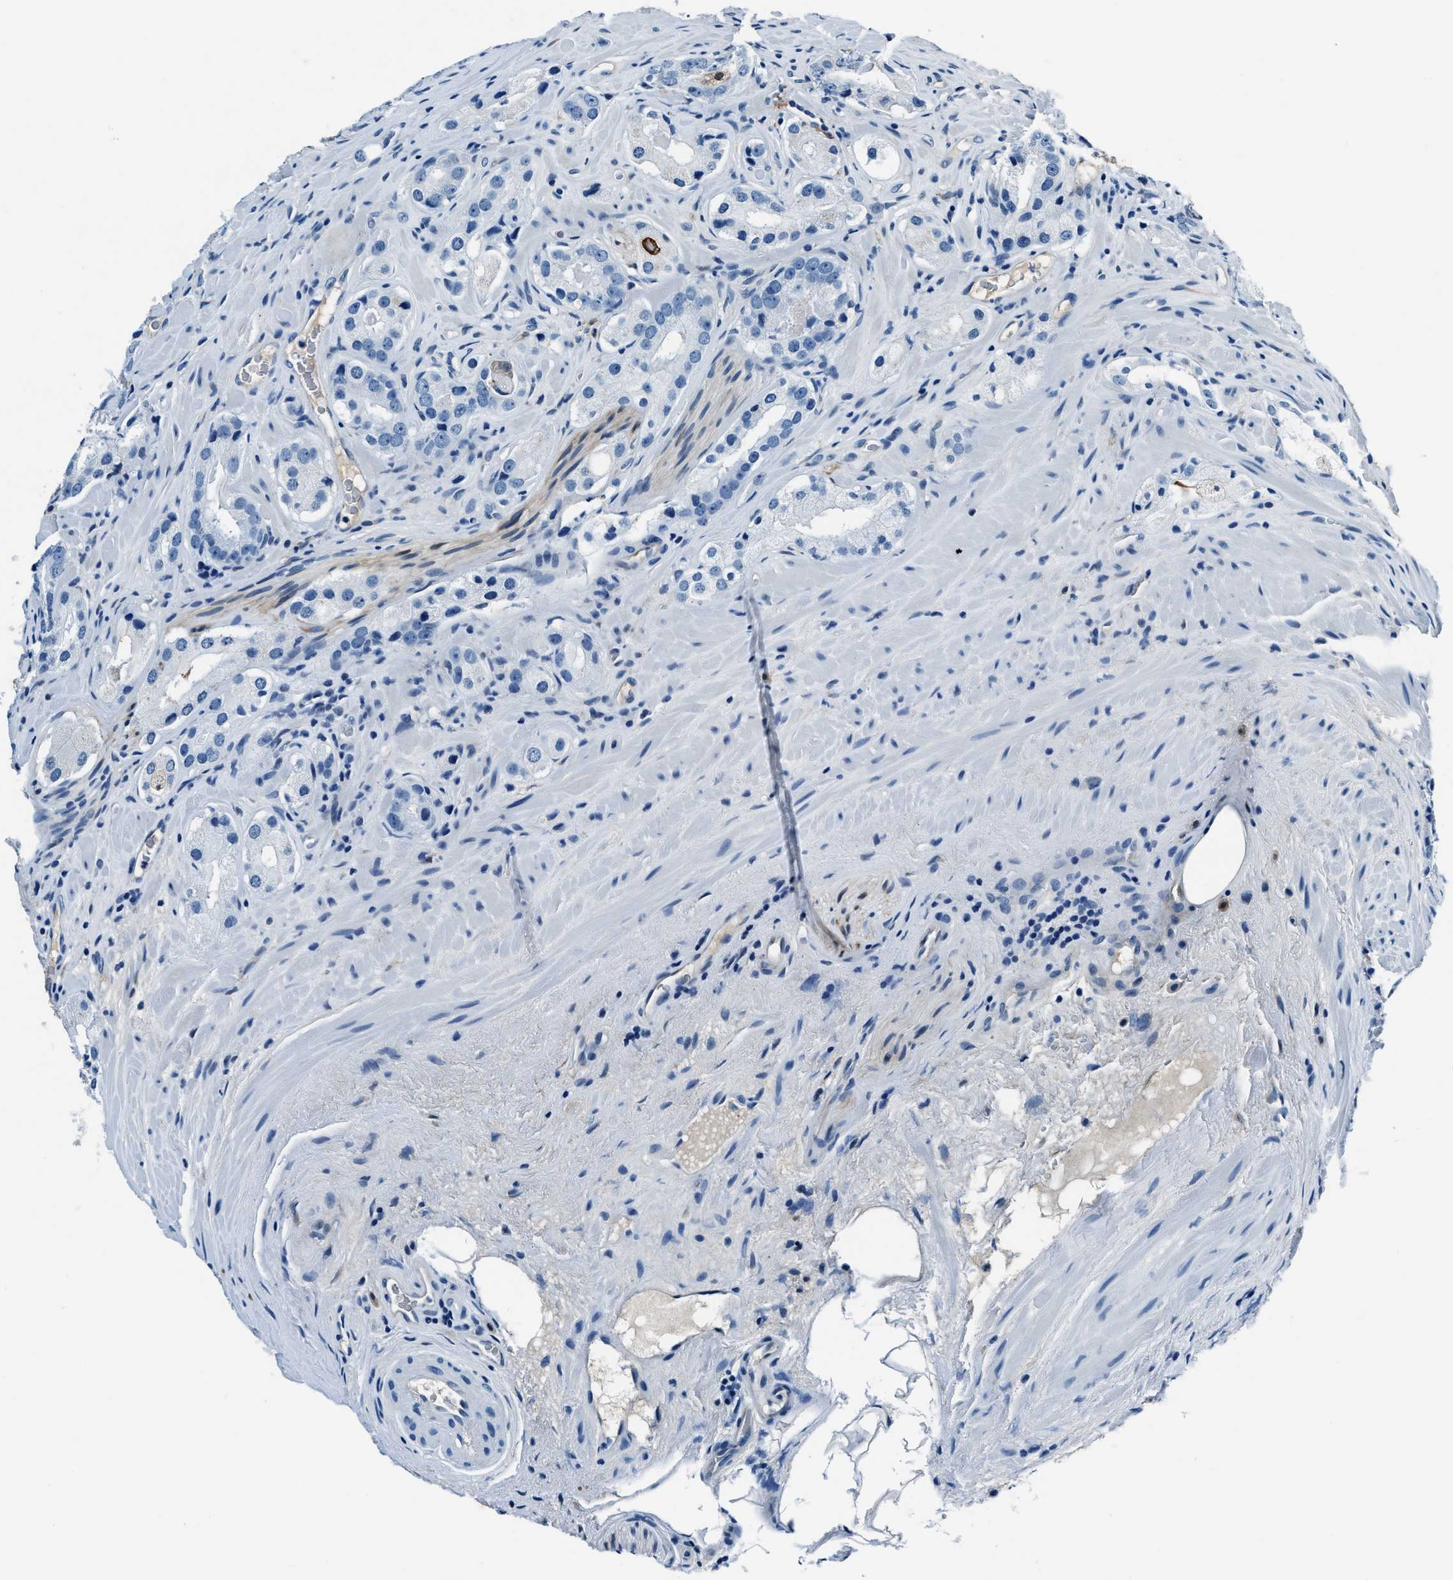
{"staining": {"intensity": "negative", "quantity": "none", "location": "none"}, "tissue": "prostate cancer", "cell_type": "Tumor cells", "image_type": "cancer", "snomed": [{"axis": "morphology", "description": "Adenocarcinoma, High grade"}, {"axis": "topography", "description": "Prostate"}], "caption": "A photomicrograph of prostate adenocarcinoma (high-grade) stained for a protein exhibits no brown staining in tumor cells. (DAB (3,3'-diaminobenzidine) immunohistochemistry (IHC) with hematoxylin counter stain).", "gene": "PTPDC1", "patient": {"sex": "male", "age": 63}}